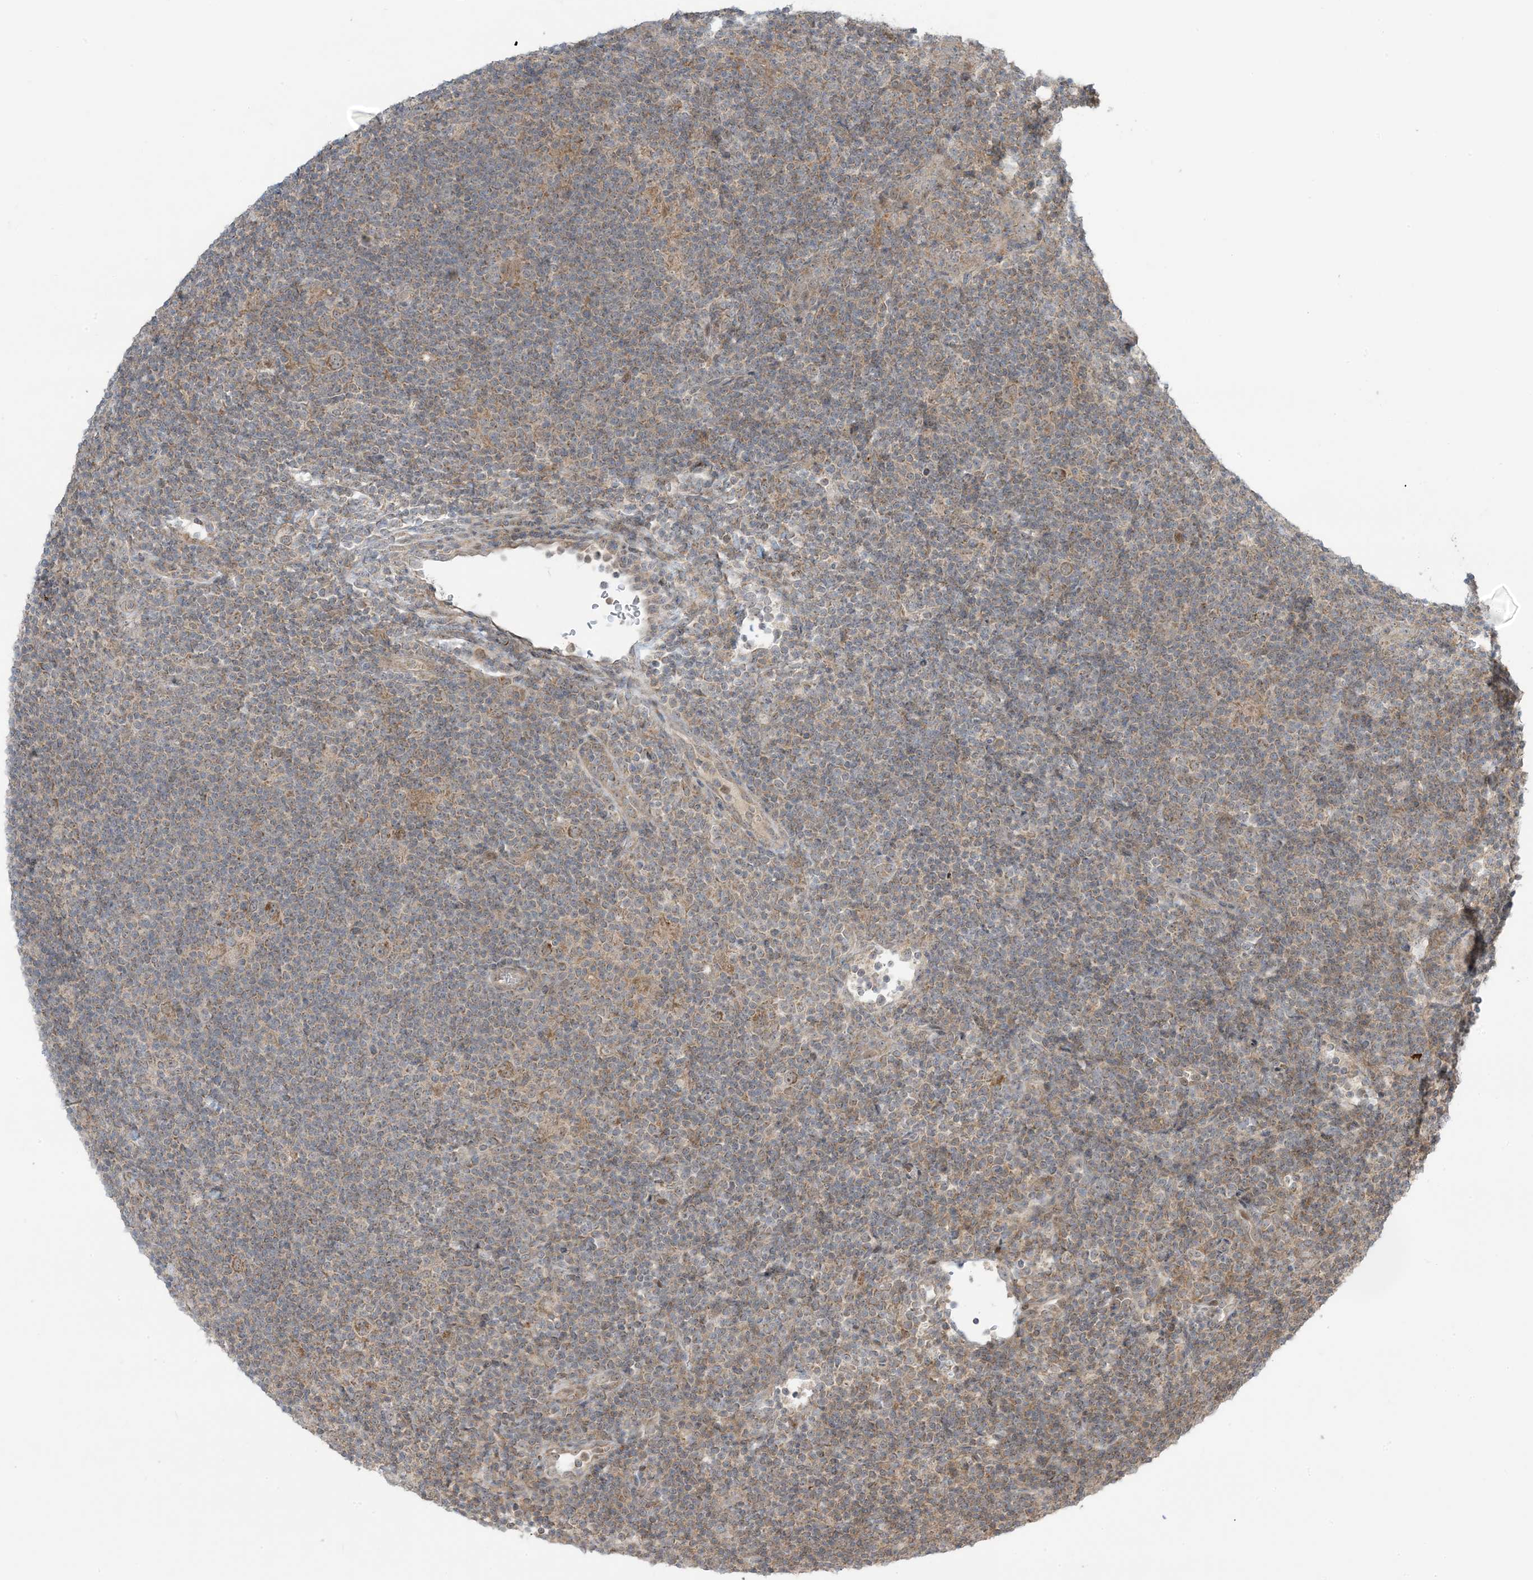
{"staining": {"intensity": "moderate", "quantity": "25%-75%", "location": "cytoplasmic/membranous"}, "tissue": "lymphoma", "cell_type": "Tumor cells", "image_type": "cancer", "snomed": [{"axis": "morphology", "description": "Hodgkin's disease, NOS"}, {"axis": "topography", "description": "Lymph node"}], "caption": "Hodgkin's disease tissue demonstrates moderate cytoplasmic/membranous expression in approximately 25%-75% of tumor cells, visualized by immunohistochemistry.", "gene": "PHLDB2", "patient": {"sex": "female", "age": 57}}